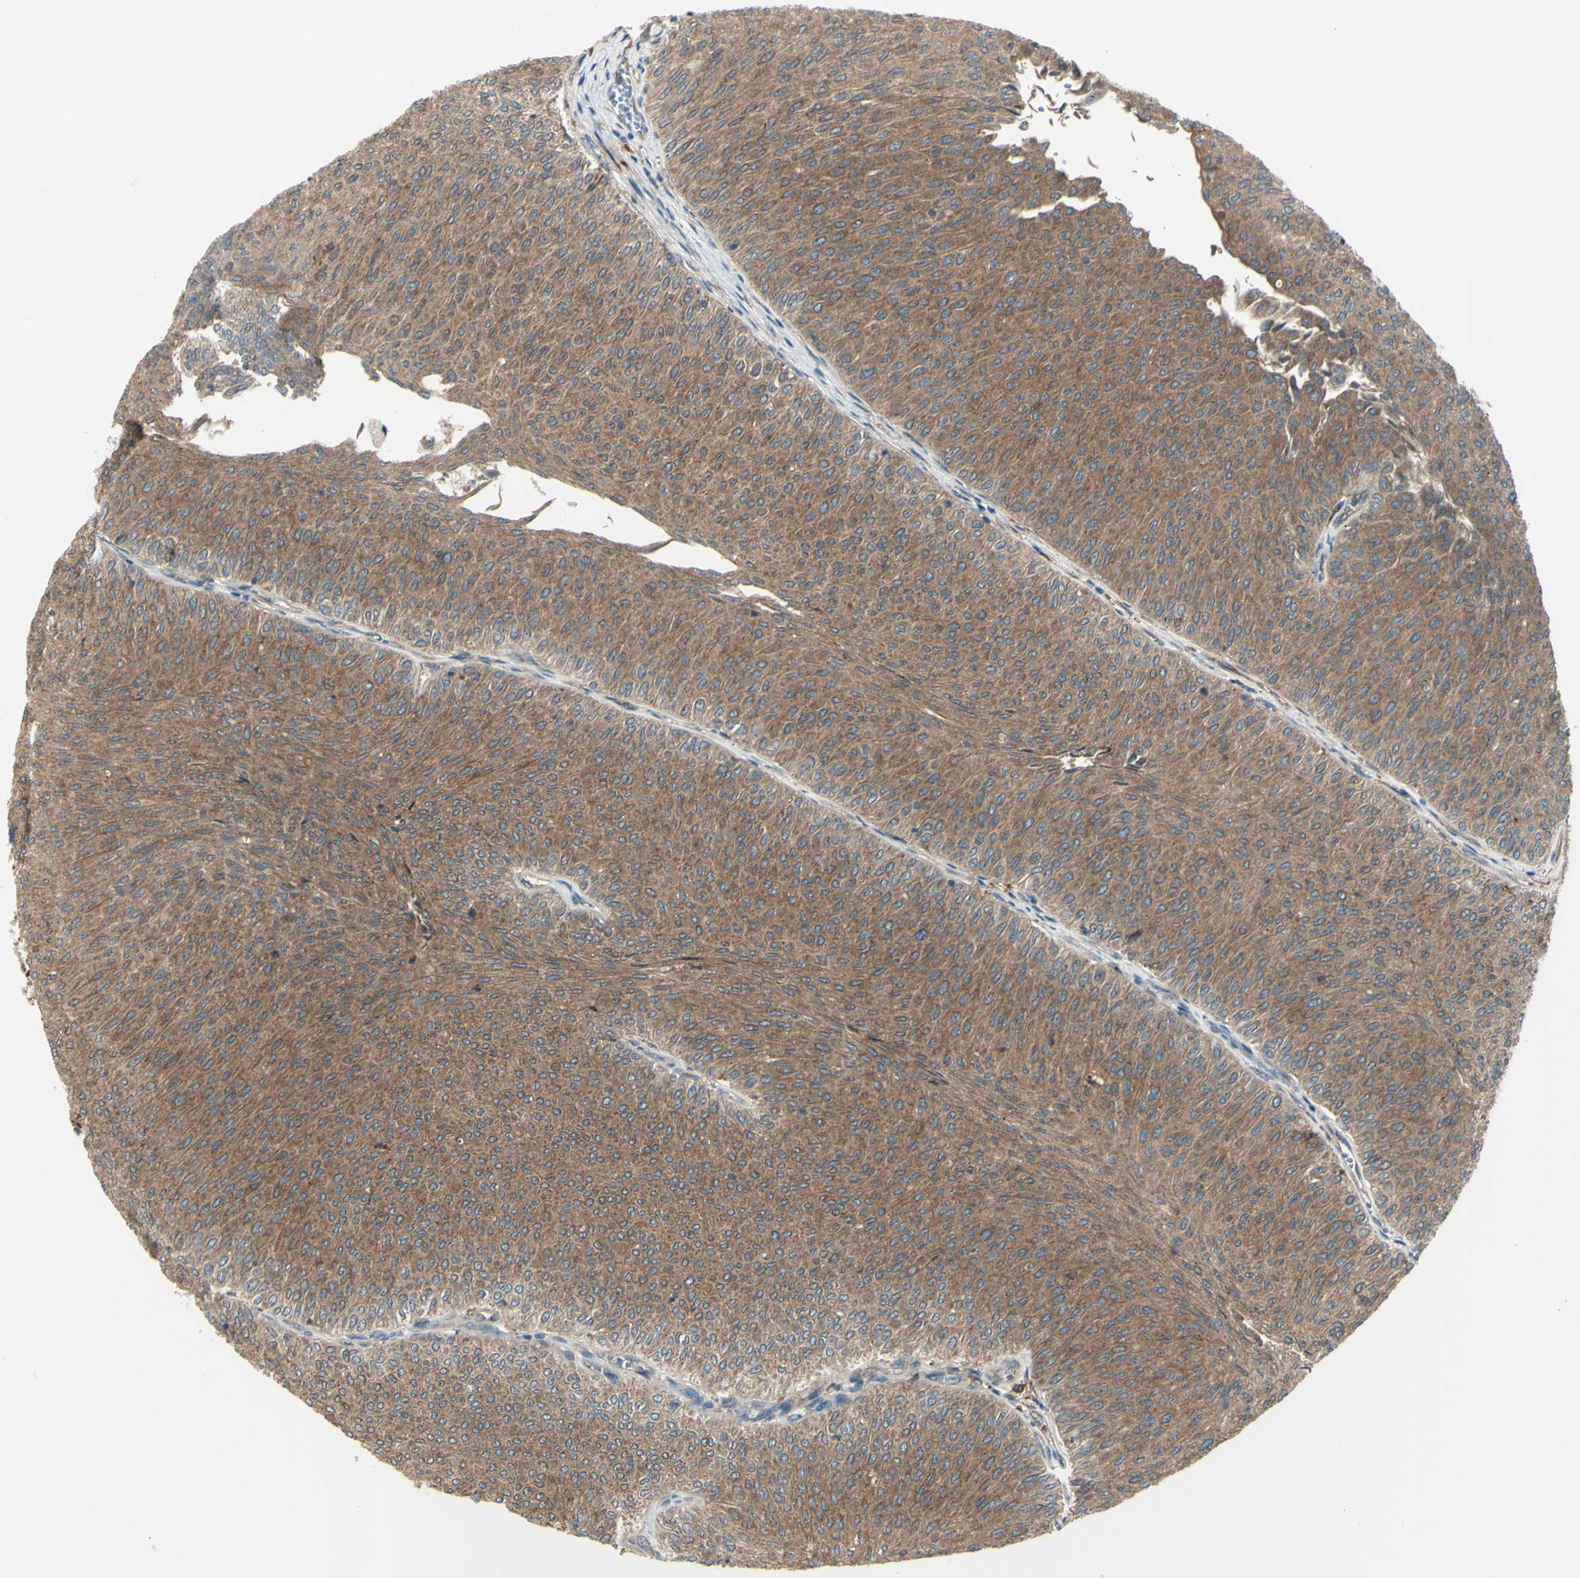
{"staining": {"intensity": "moderate", "quantity": ">75%", "location": "cytoplasmic/membranous"}, "tissue": "urothelial cancer", "cell_type": "Tumor cells", "image_type": "cancer", "snomed": [{"axis": "morphology", "description": "Urothelial carcinoma, Low grade"}, {"axis": "topography", "description": "Urinary bladder"}], "caption": "Brown immunohistochemical staining in urothelial carcinoma (low-grade) shows moderate cytoplasmic/membranous positivity in approximately >75% of tumor cells. (DAB (3,3'-diaminobenzidine) IHC, brown staining for protein, blue staining for nuclei).", "gene": "IGSF9B", "patient": {"sex": "male", "age": 78}}